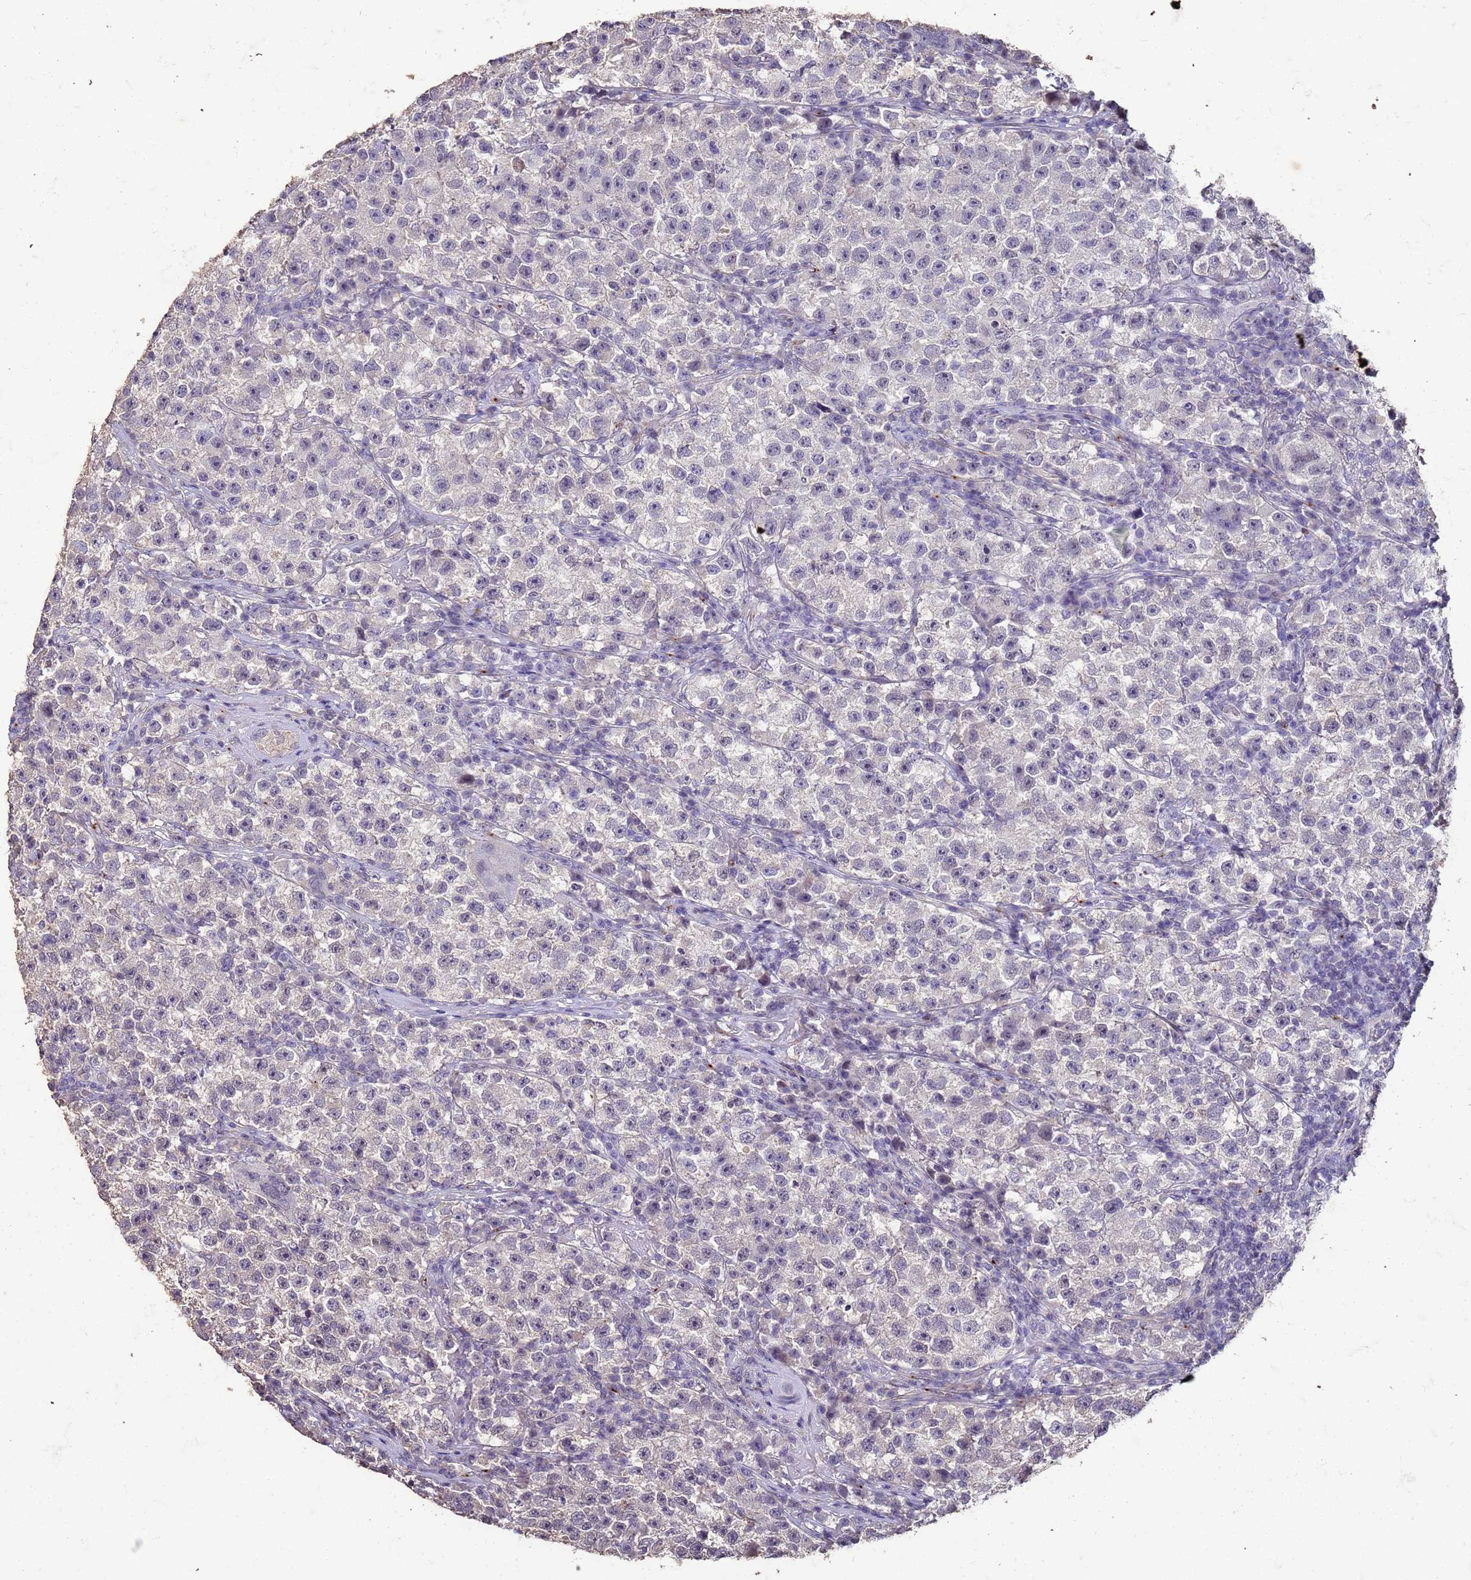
{"staining": {"intensity": "negative", "quantity": "none", "location": "none"}, "tissue": "testis cancer", "cell_type": "Tumor cells", "image_type": "cancer", "snomed": [{"axis": "morphology", "description": "Seminoma, NOS"}, {"axis": "topography", "description": "Testis"}], "caption": "A micrograph of testis cancer stained for a protein shows no brown staining in tumor cells.", "gene": "SLC25A15", "patient": {"sex": "male", "age": 22}}